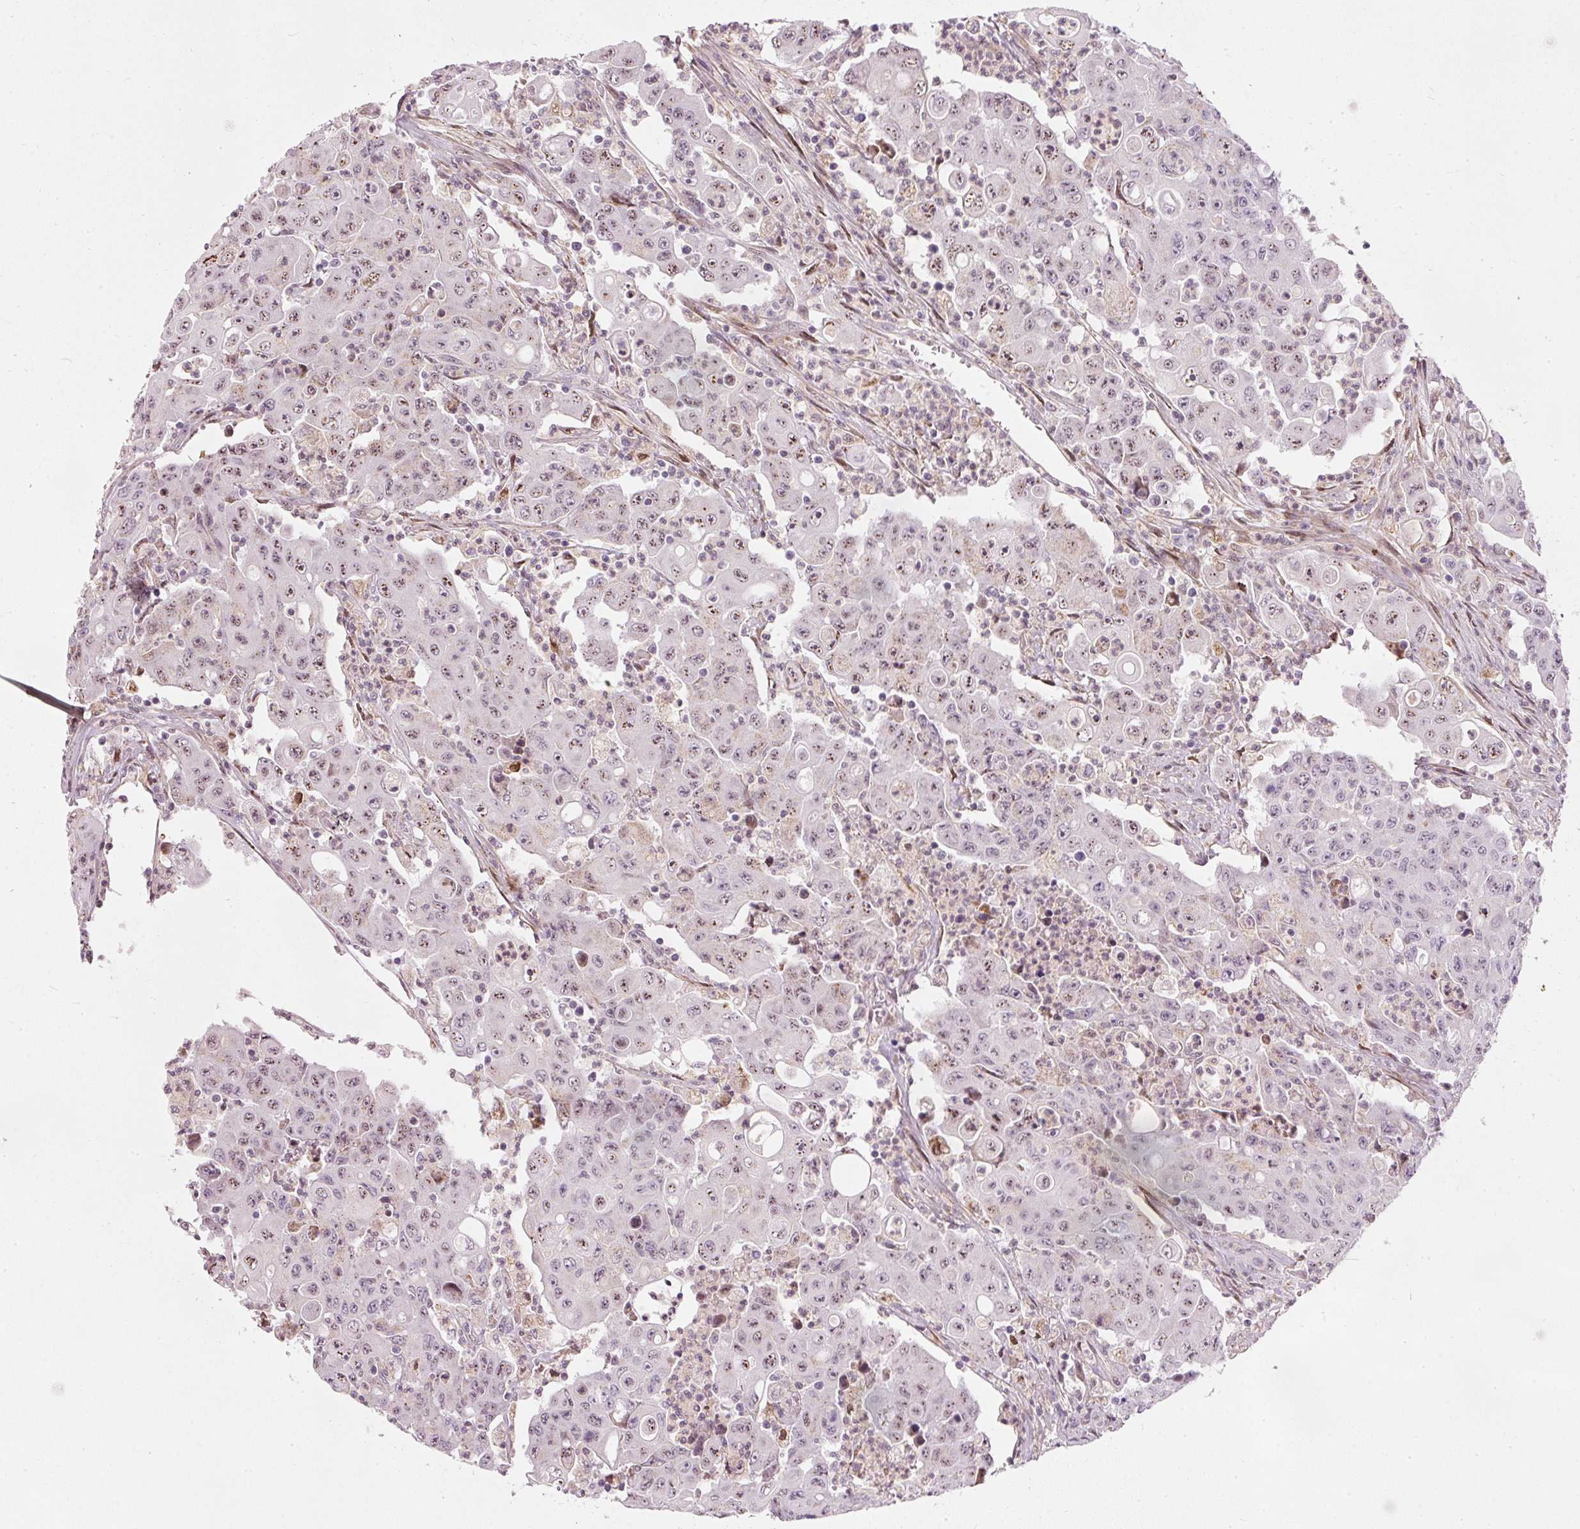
{"staining": {"intensity": "weak", "quantity": "25%-75%", "location": "nuclear"}, "tissue": "colorectal cancer", "cell_type": "Tumor cells", "image_type": "cancer", "snomed": [{"axis": "morphology", "description": "Adenocarcinoma, NOS"}, {"axis": "topography", "description": "Colon"}], "caption": "Adenocarcinoma (colorectal) stained for a protein exhibits weak nuclear positivity in tumor cells.", "gene": "RNF39", "patient": {"sex": "male", "age": 51}}